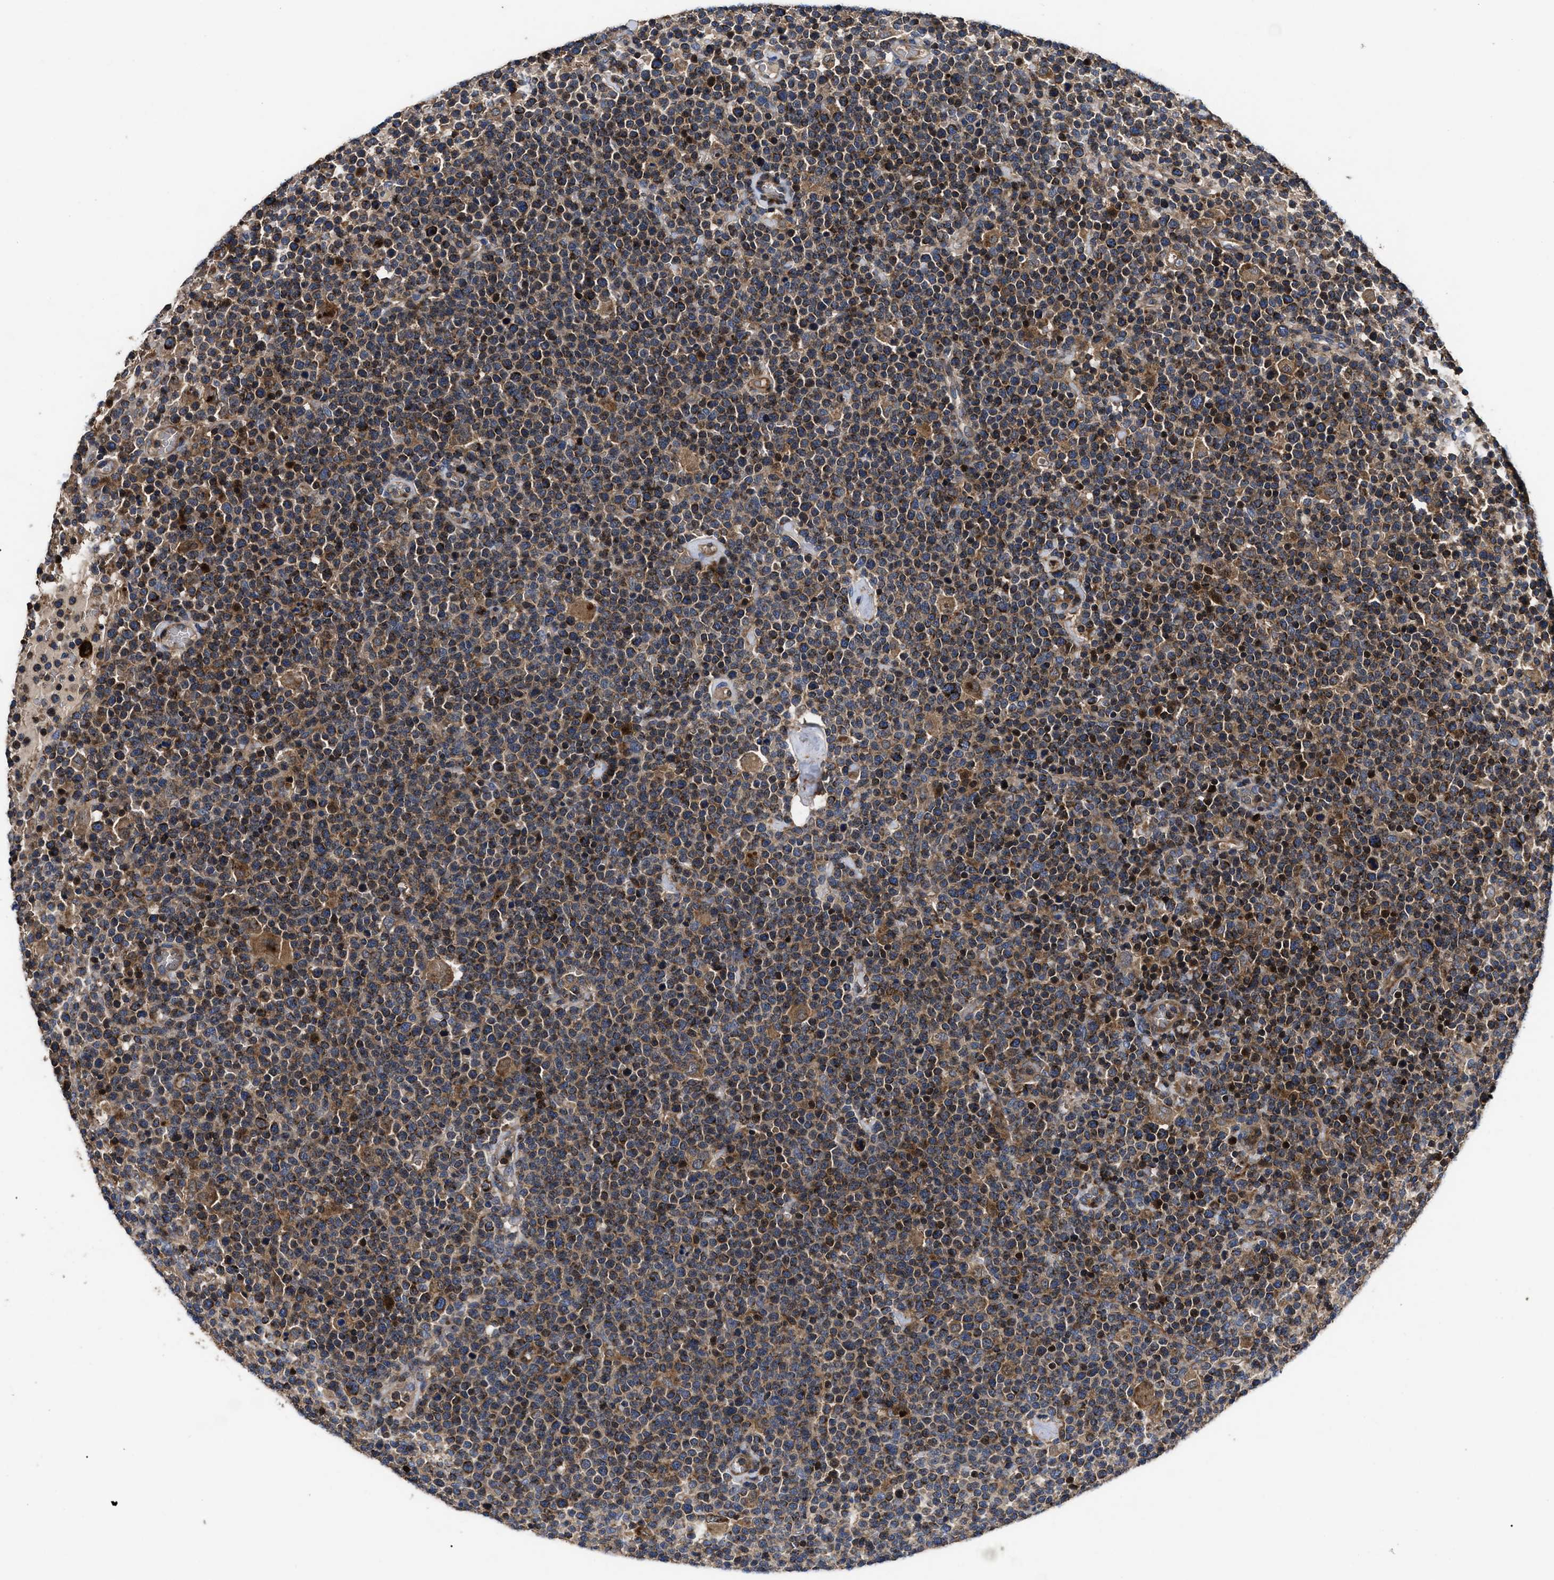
{"staining": {"intensity": "strong", "quantity": ">75%", "location": "cytoplasmic/membranous"}, "tissue": "lymphoma", "cell_type": "Tumor cells", "image_type": "cancer", "snomed": [{"axis": "morphology", "description": "Malignant lymphoma, non-Hodgkin's type, High grade"}, {"axis": "topography", "description": "Lymph node"}], "caption": "Lymphoma was stained to show a protein in brown. There is high levels of strong cytoplasmic/membranous positivity in approximately >75% of tumor cells.", "gene": "YBEY", "patient": {"sex": "male", "age": 61}}